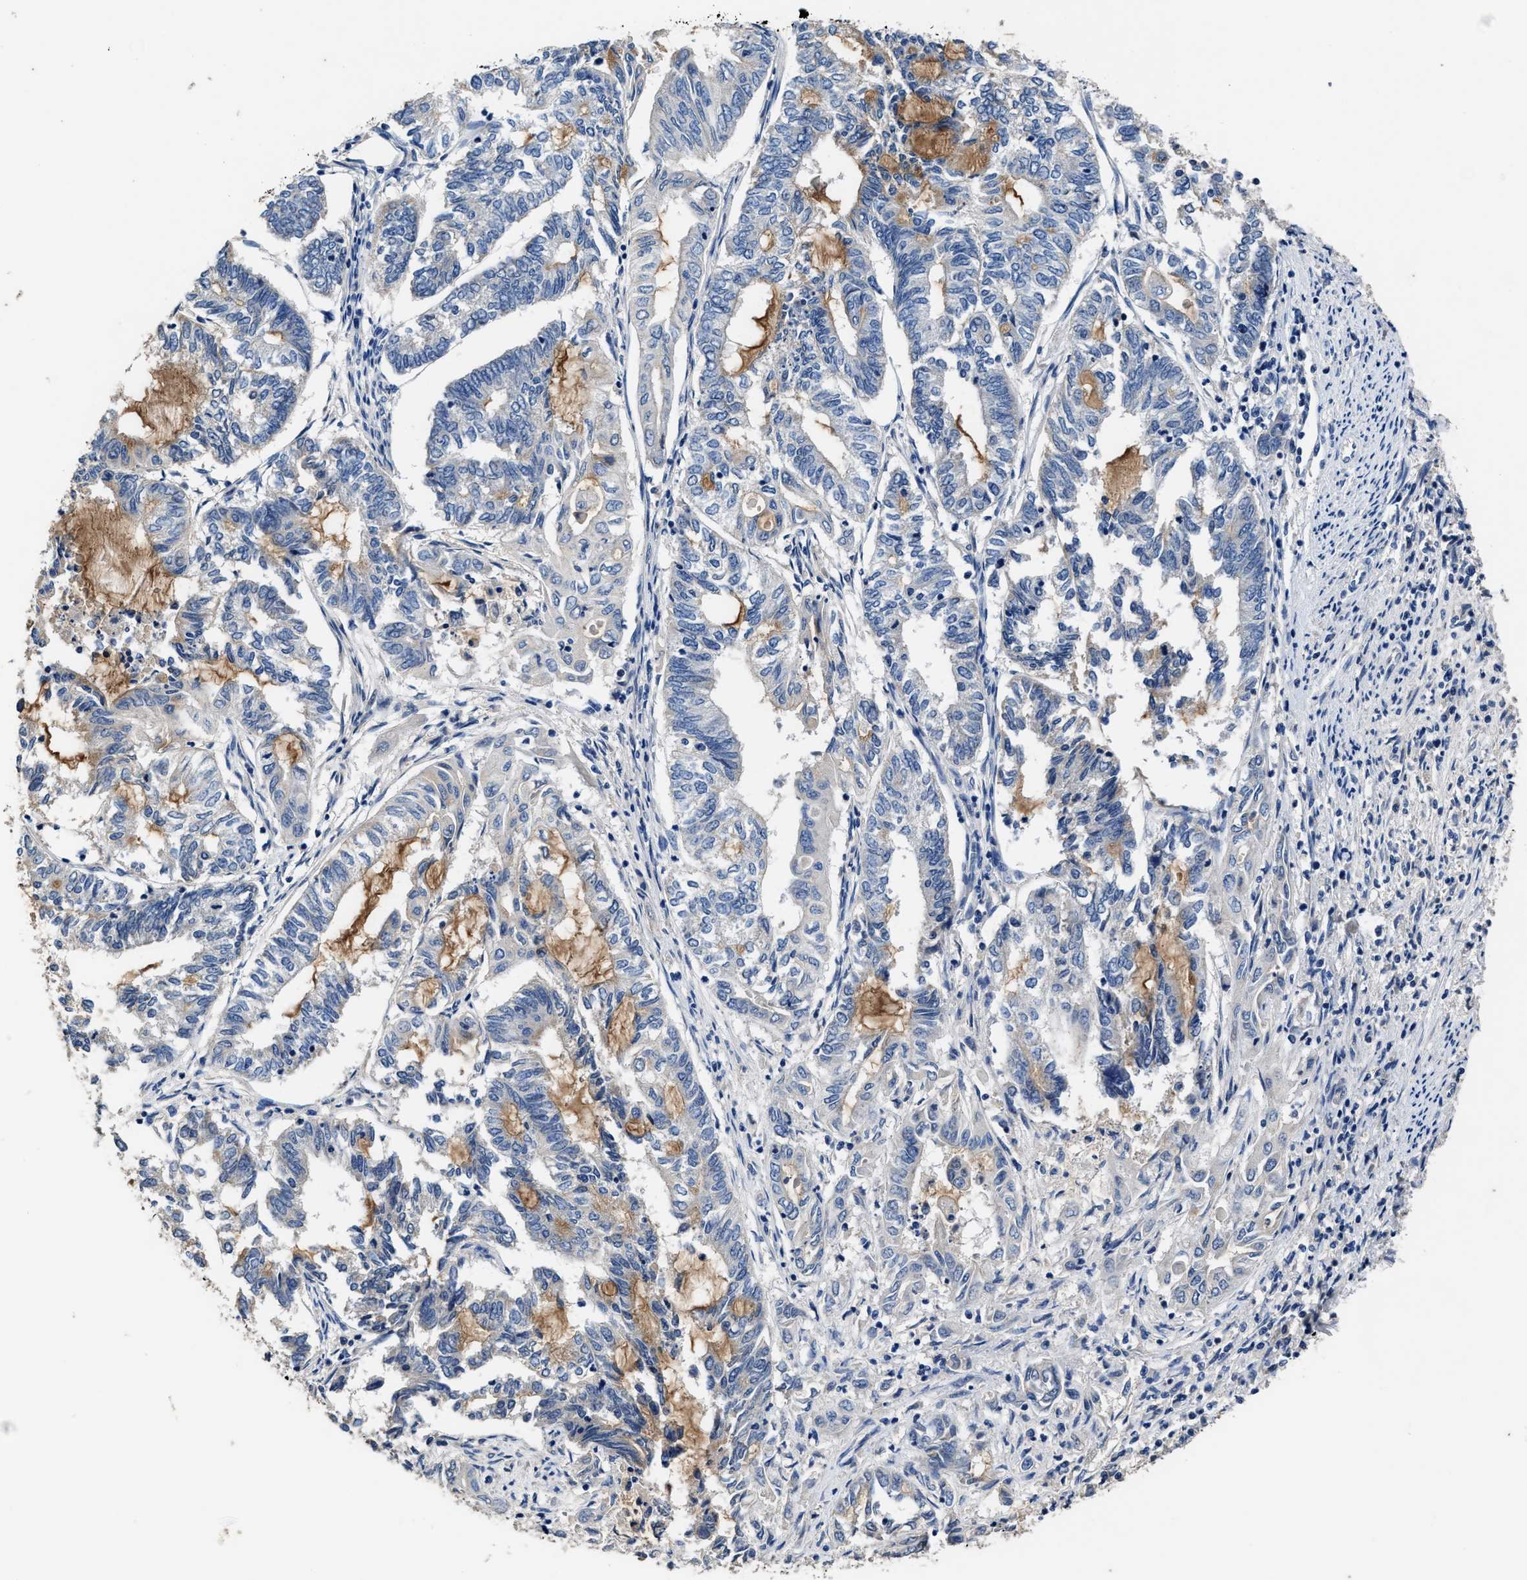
{"staining": {"intensity": "negative", "quantity": "none", "location": "none"}, "tissue": "endometrial cancer", "cell_type": "Tumor cells", "image_type": "cancer", "snomed": [{"axis": "morphology", "description": "Adenocarcinoma, NOS"}, {"axis": "topography", "description": "Uterus"}, {"axis": "topography", "description": "Endometrium"}], "caption": "The immunohistochemistry image has no significant expression in tumor cells of endometrial cancer tissue. (Stains: DAB (3,3'-diaminobenzidine) IHC with hematoxylin counter stain, Microscopy: brightfield microscopy at high magnification).", "gene": "UBR4", "patient": {"sex": "female", "age": 70}}